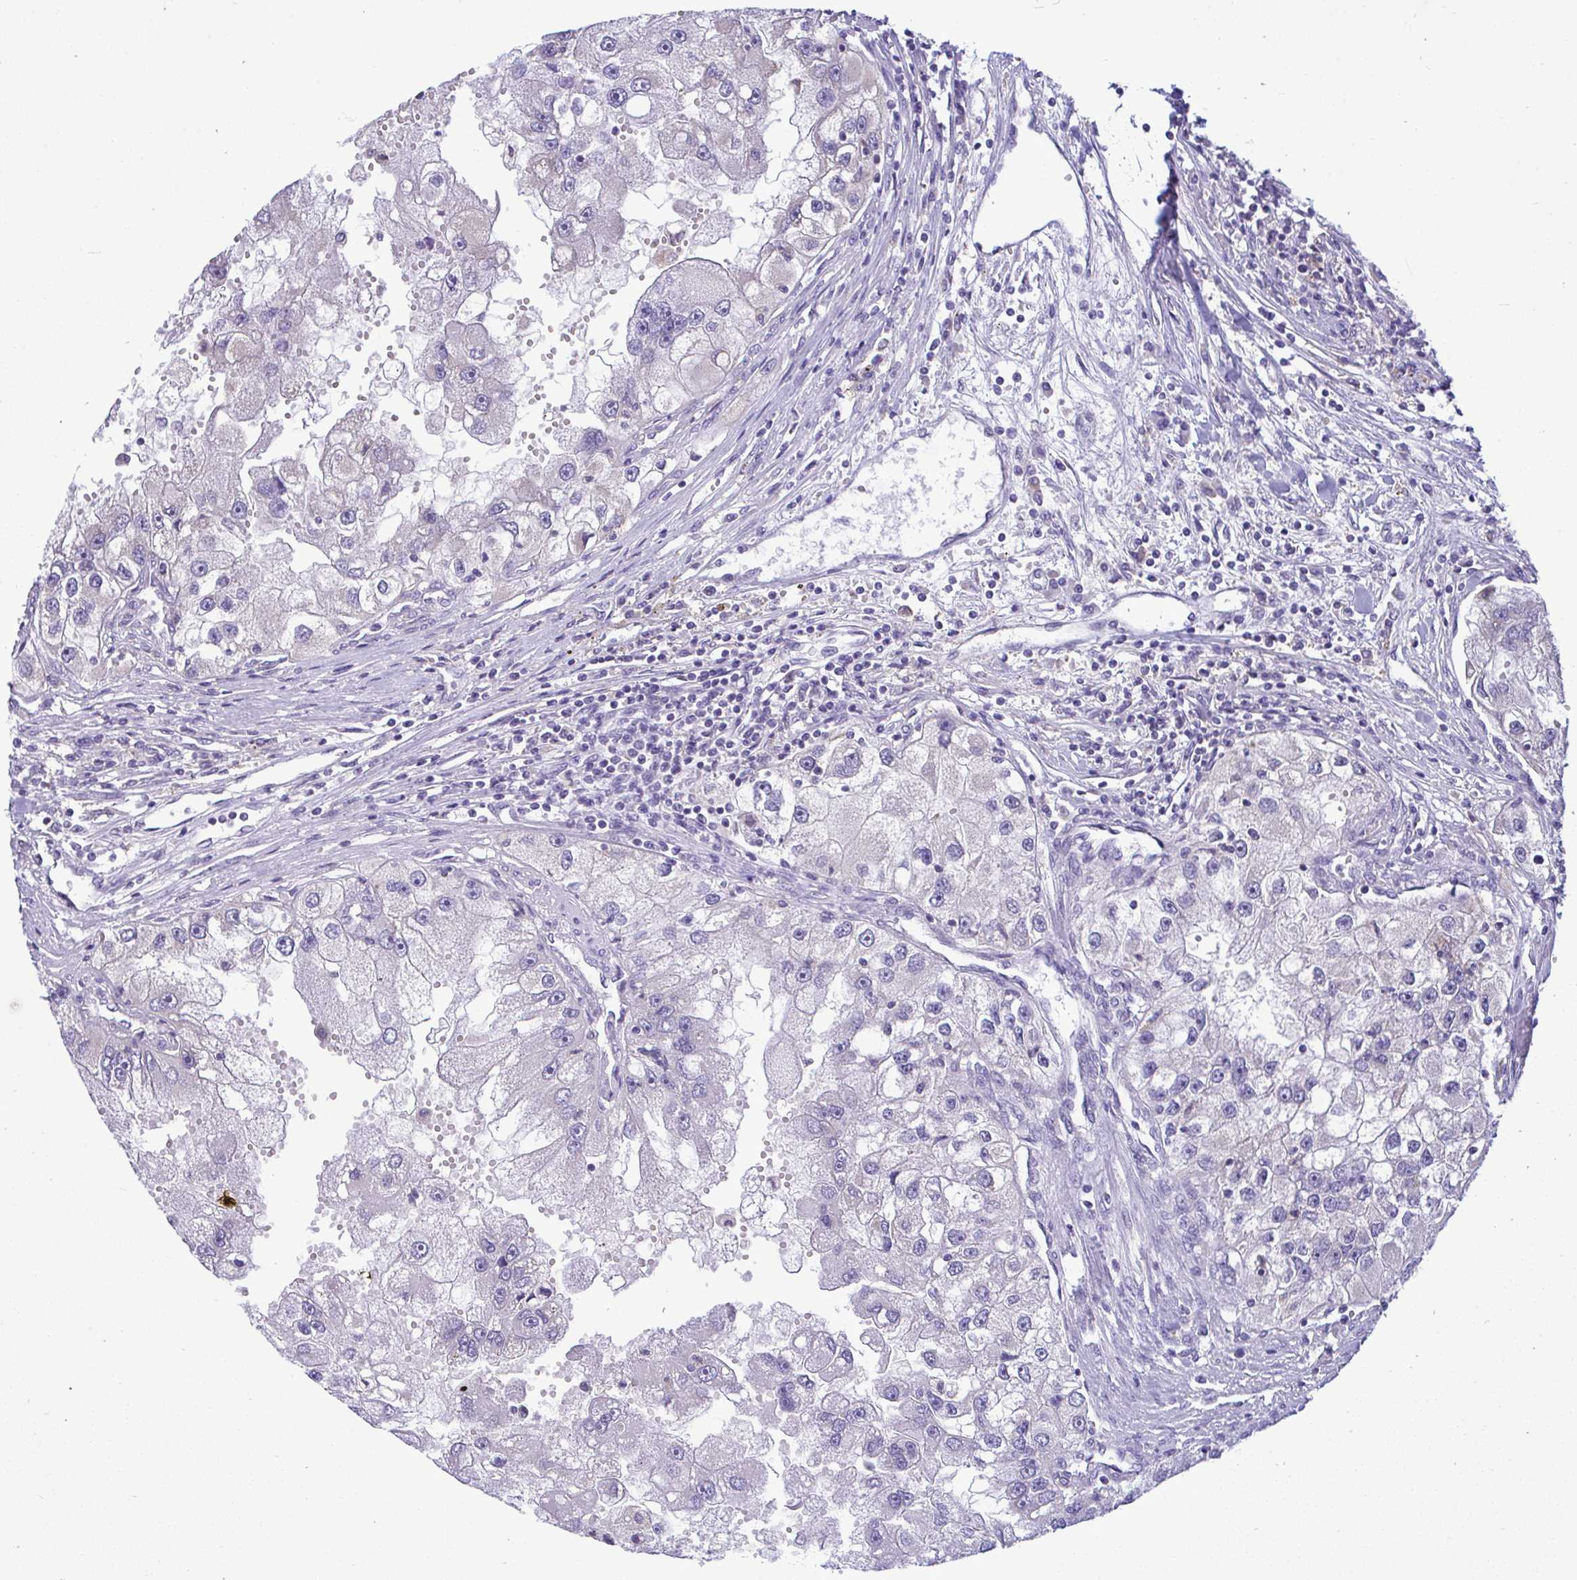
{"staining": {"intensity": "negative", "quantity": "none", "location": "none"}, "tissue": "renal cancer", "cell_type": "Tumor cells", "image_type": "cancer", "snomed": [{"axis": "morphology", "description": "Adenocarcinoma, NOS"}, {"axis": "topography", "description": "Kidney"}], "caption": "A high-resolution micrograph shows IHC staining of renal cancer, which displays no significant staining in tumor cells.", "gene": "PIGK", "patient": {"sex": "male", "age": 63}}